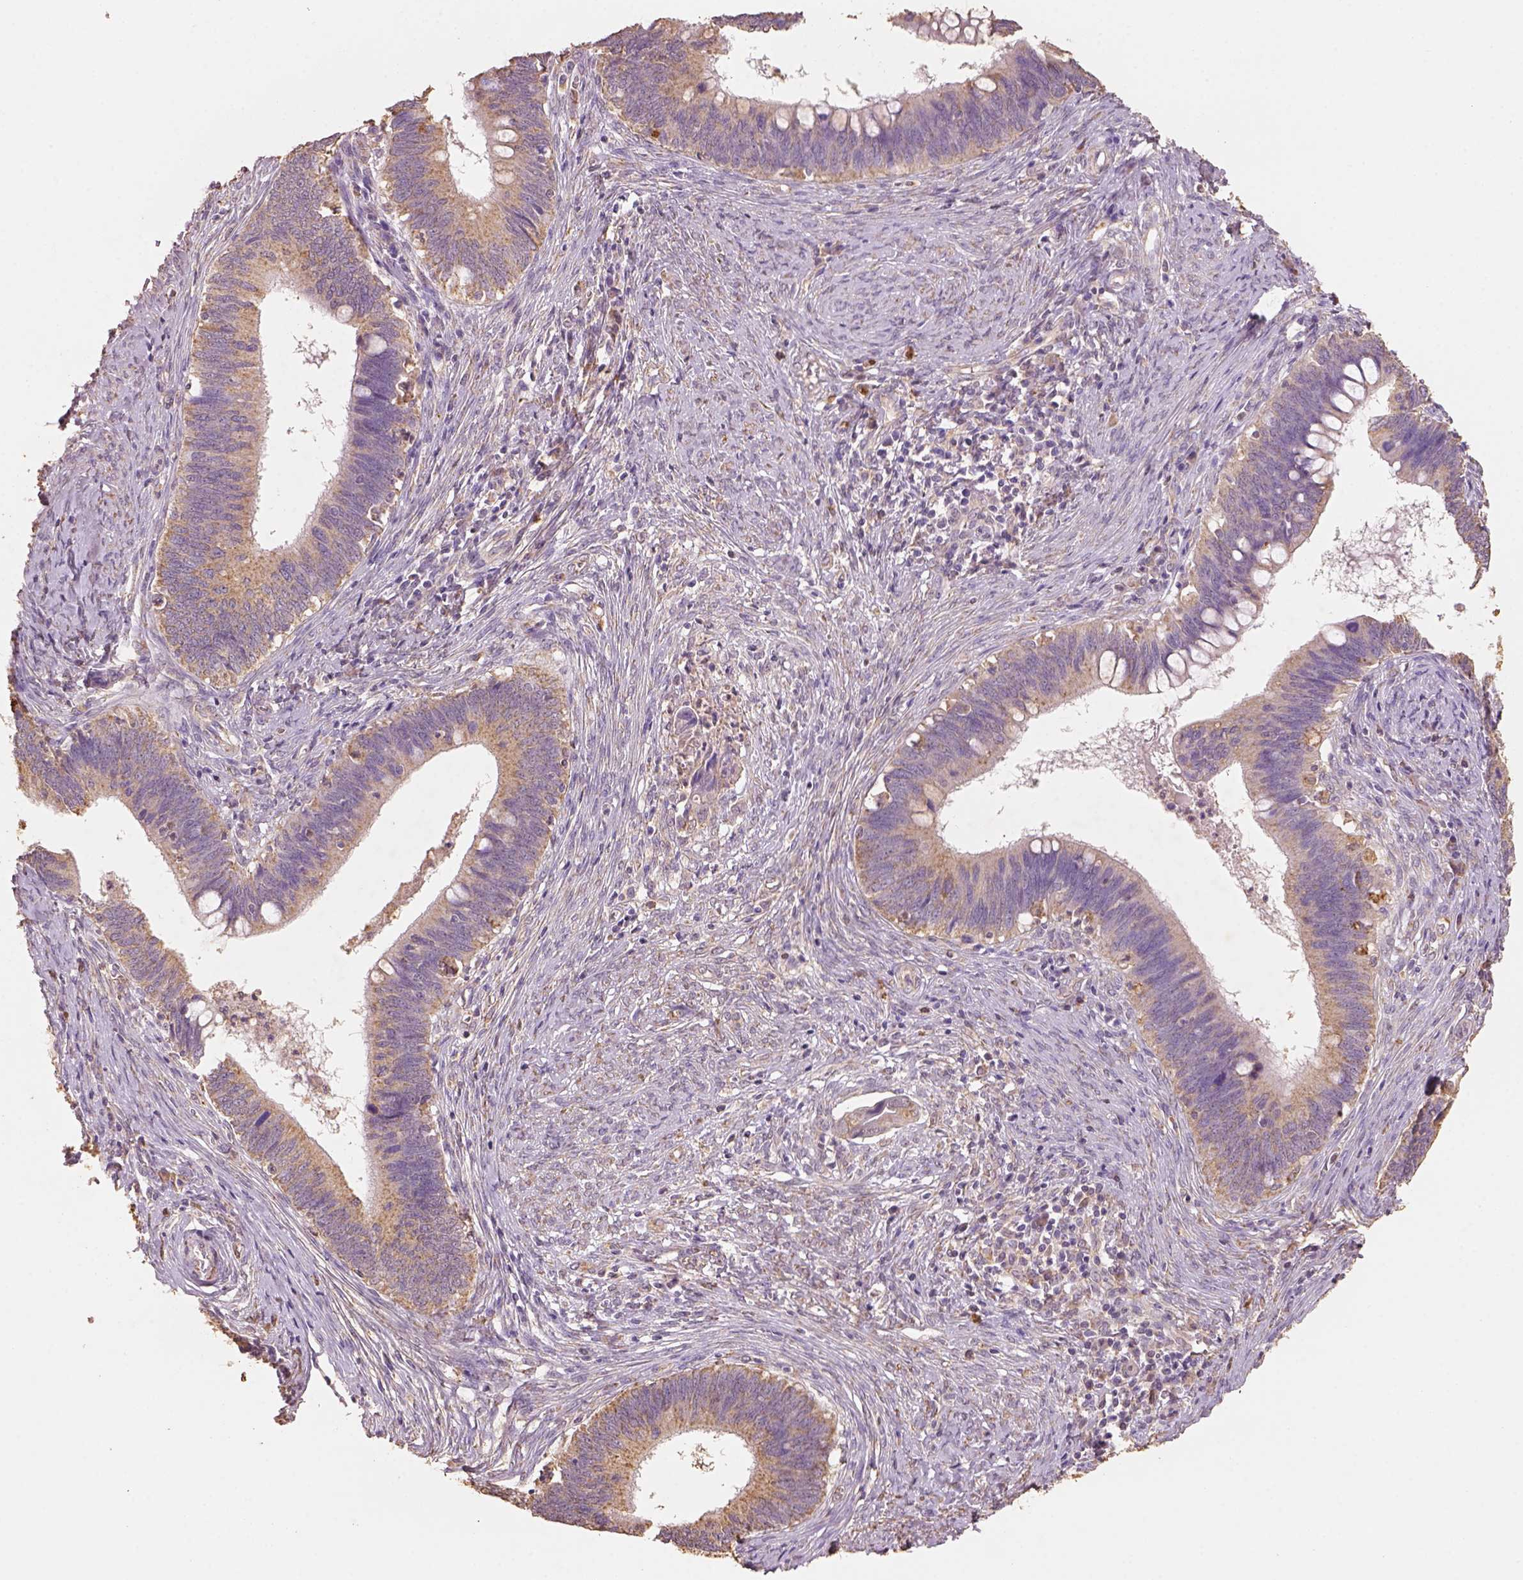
{"staining": {"intensity": "moderate", "quantity": ">75%", "location": "cytoplasmic/membranous"}, "tissue": "cervical cancer", "cell_type": "Tumor cells", "image_type": "cancer", "snomed": [{"axis": "morphology", "description": "Adenocarcinoma, NOS"}, {"axis": "topography", "description": "Cervix"}], "caption": "A micrograph of human cervical adenocarcinoma stained for a protein shows moderate cytoplasmic/membranous brown staining in tumor cells.", "gene": "AP2B1", "patient": {"sex": "female", "age": 42}}